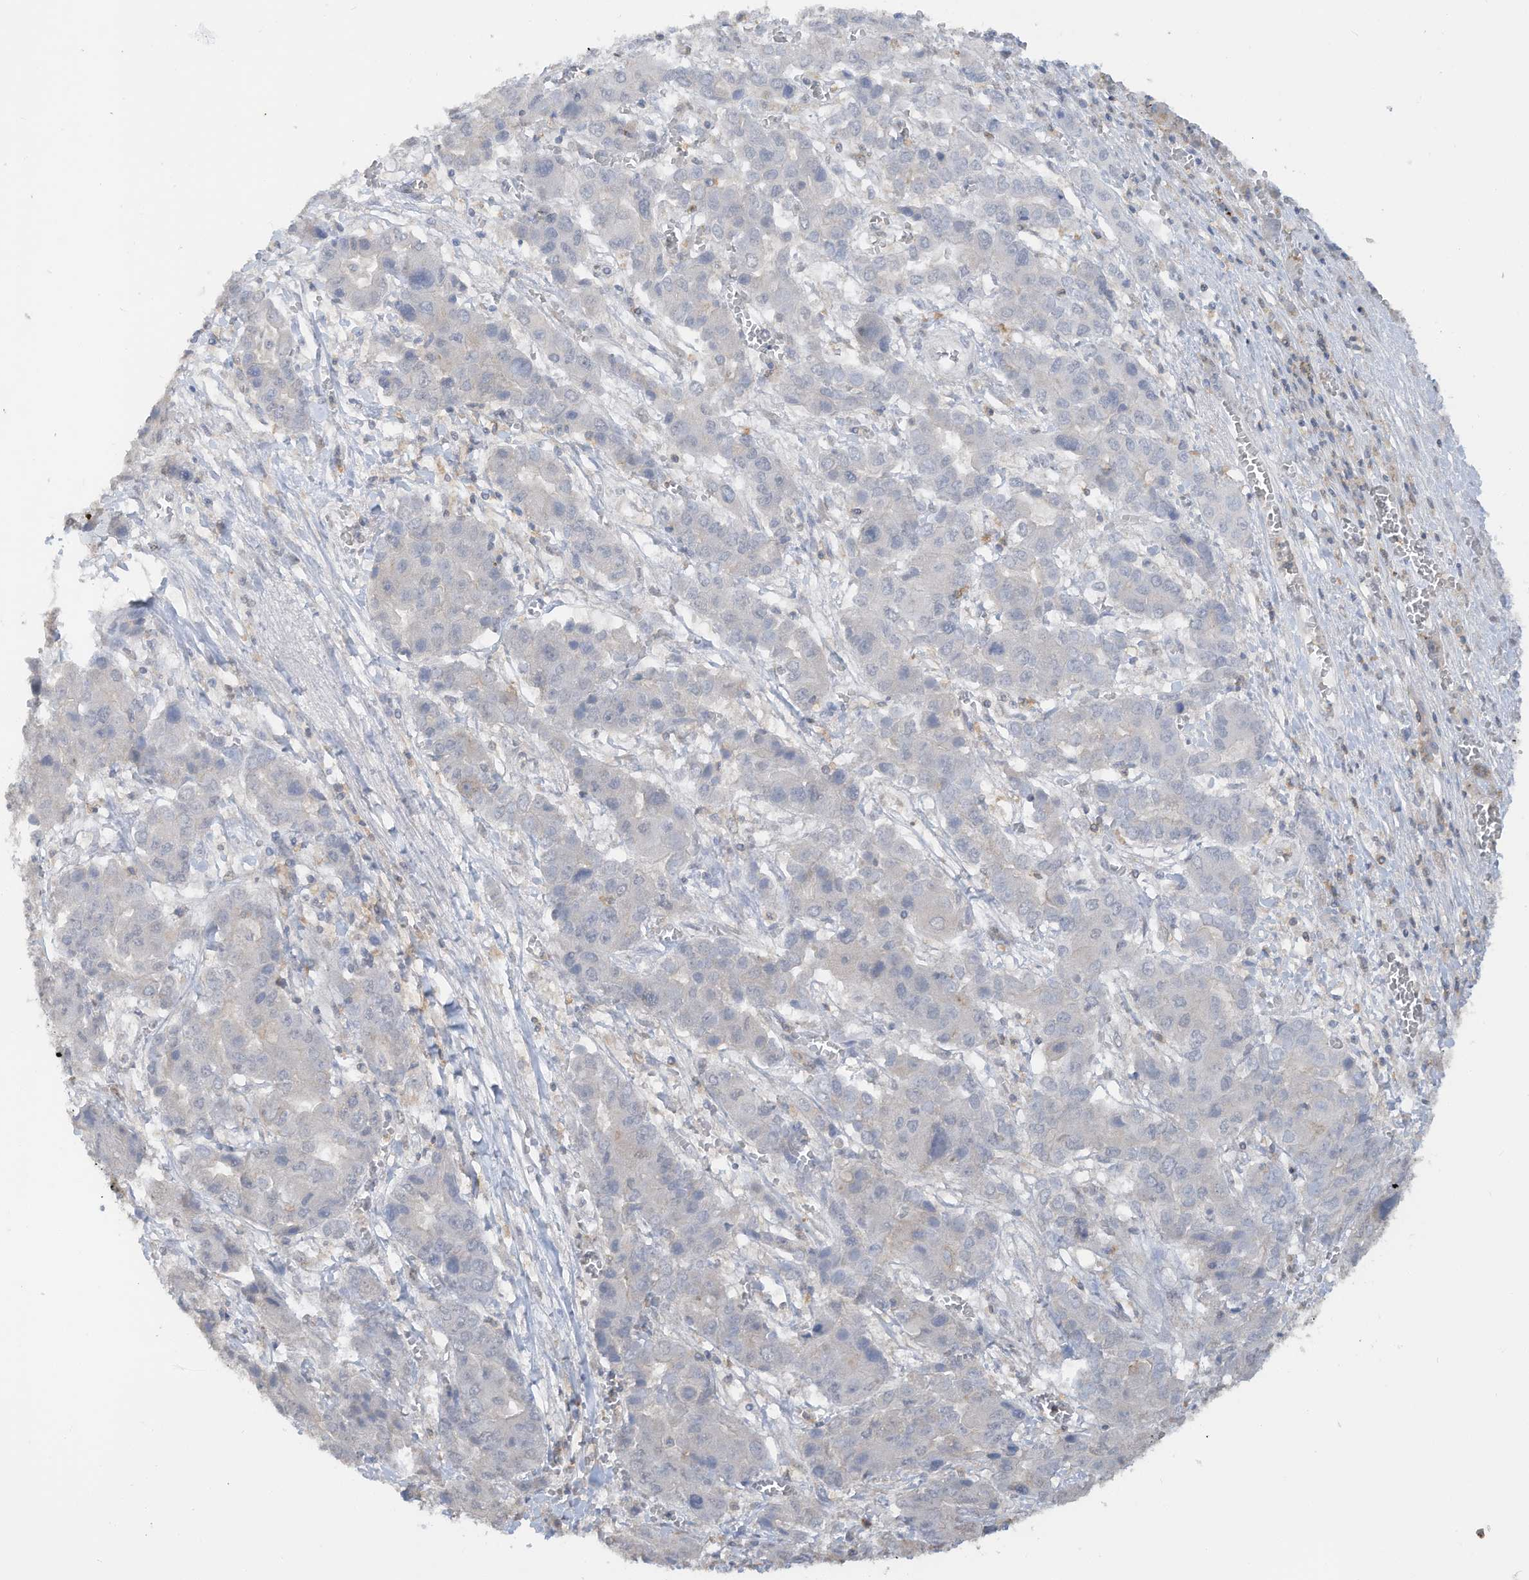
{"staining": {"intensity": "negative", "quantity": "none", "location": "none"}, "tissue": "liver cancer", "cell_type": "Tumor cells", "image_type": "cancer", "snomed": [{"axis": "morphology", "description": "Cholangiocarcinoma"}, {"axis": "topography", "description": "Liver"}], "caption": "There is no significant expression in tumor cells of liver cancer.", "gene": "HAS3", "patient": {"sex": "male", "age": 67}}